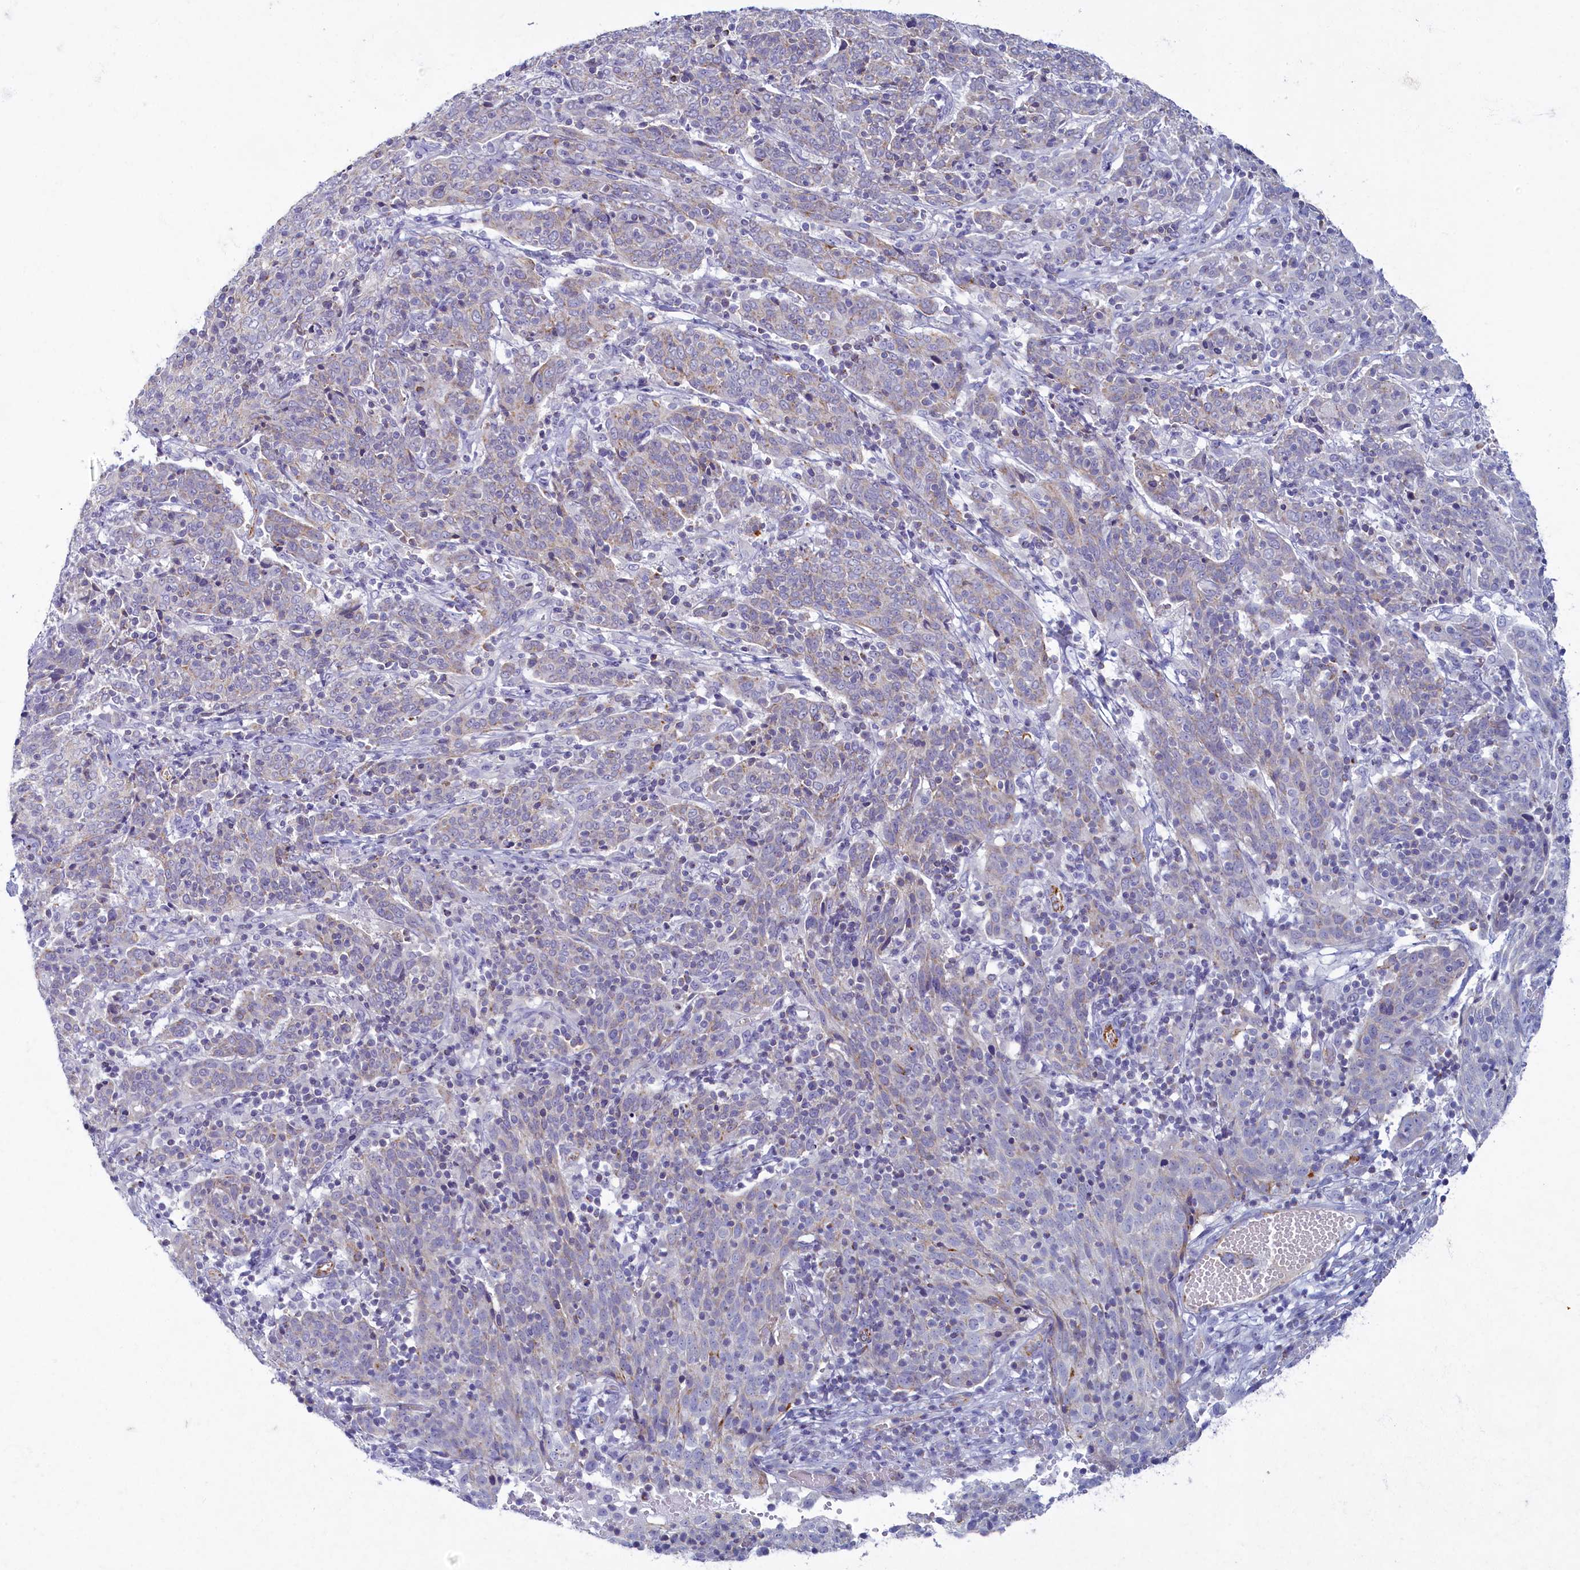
{"staining": {"intensity": "negative", "quantity": "none", "location": "none"}, "tissue": "cervical cancer", "cell_type": "Tumor cells", "image_type": "cancer", "snomed": [{"axis": "morphology", "description": "Squamous cell carcinoma, NOS"}, {"axis": "topography", "description": "Cervix"}], "caption": "Tumor cells show no significant protein expression in cervical cancer.", "gene": "OCIAD2", "patient": {"sex": "female", "age": 67}}